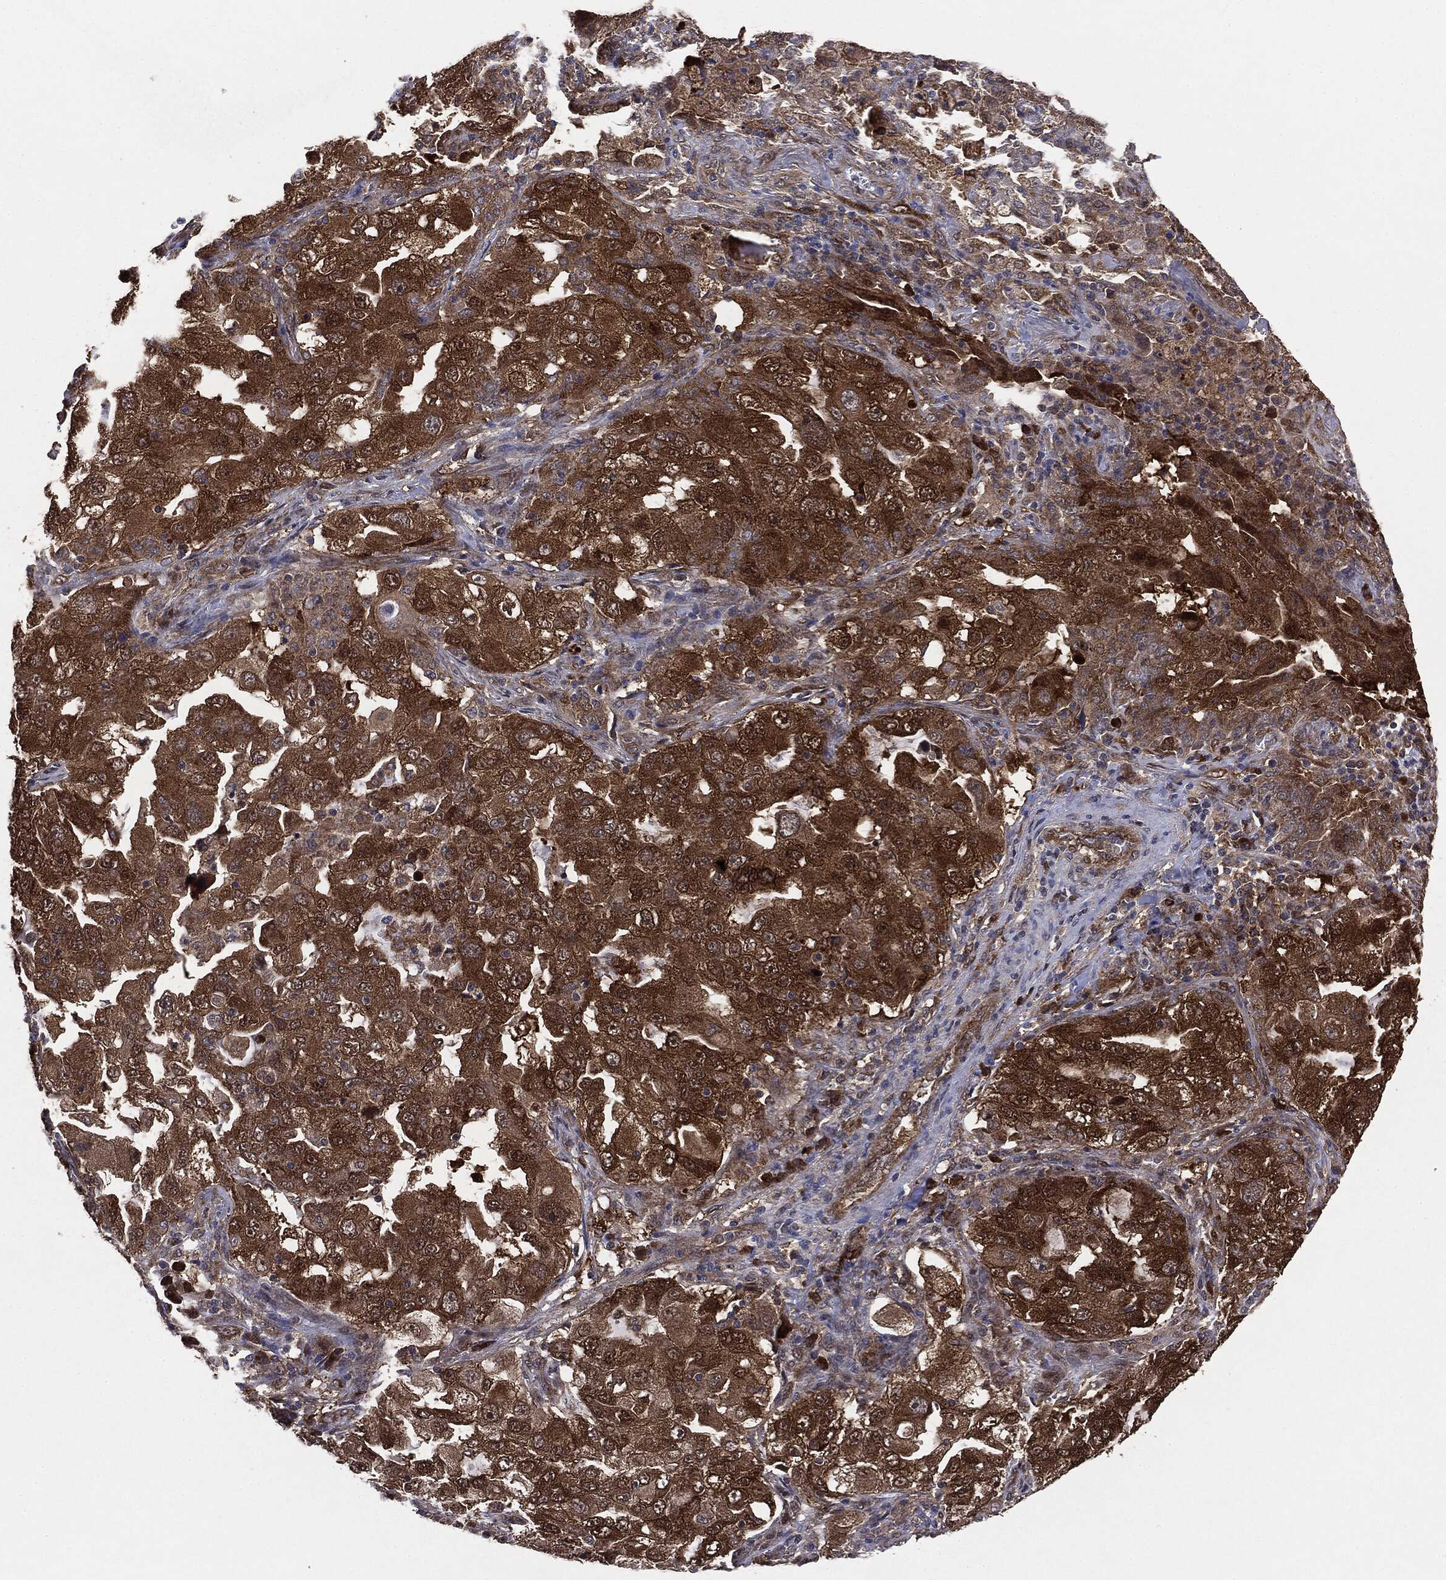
{"staining": {"intensity": "strong", "quantity": ">75%", "location": "cytoplasmic/membranous"}, "tissue": "lung cancer", "cell_type": "Tumor cells", "image_type": "cancer", "snomed": [{"axis": "morphology", "description": "Adenocarcinoma, NOS"}, {"axis": "topography", "description": "Lung"}], "caption": "Tumor cells demonstrate high levels of strong cytoplasmic/membranous staining in approximately >75% of cells in lung adenocarcinoma. The staining is performed using DAB brown chromogen to label protein expression. The nuclei are counter-stained blue using hematoxylin.", "gene": "NME1", "patient": {"sex": "female", "age": 61}}